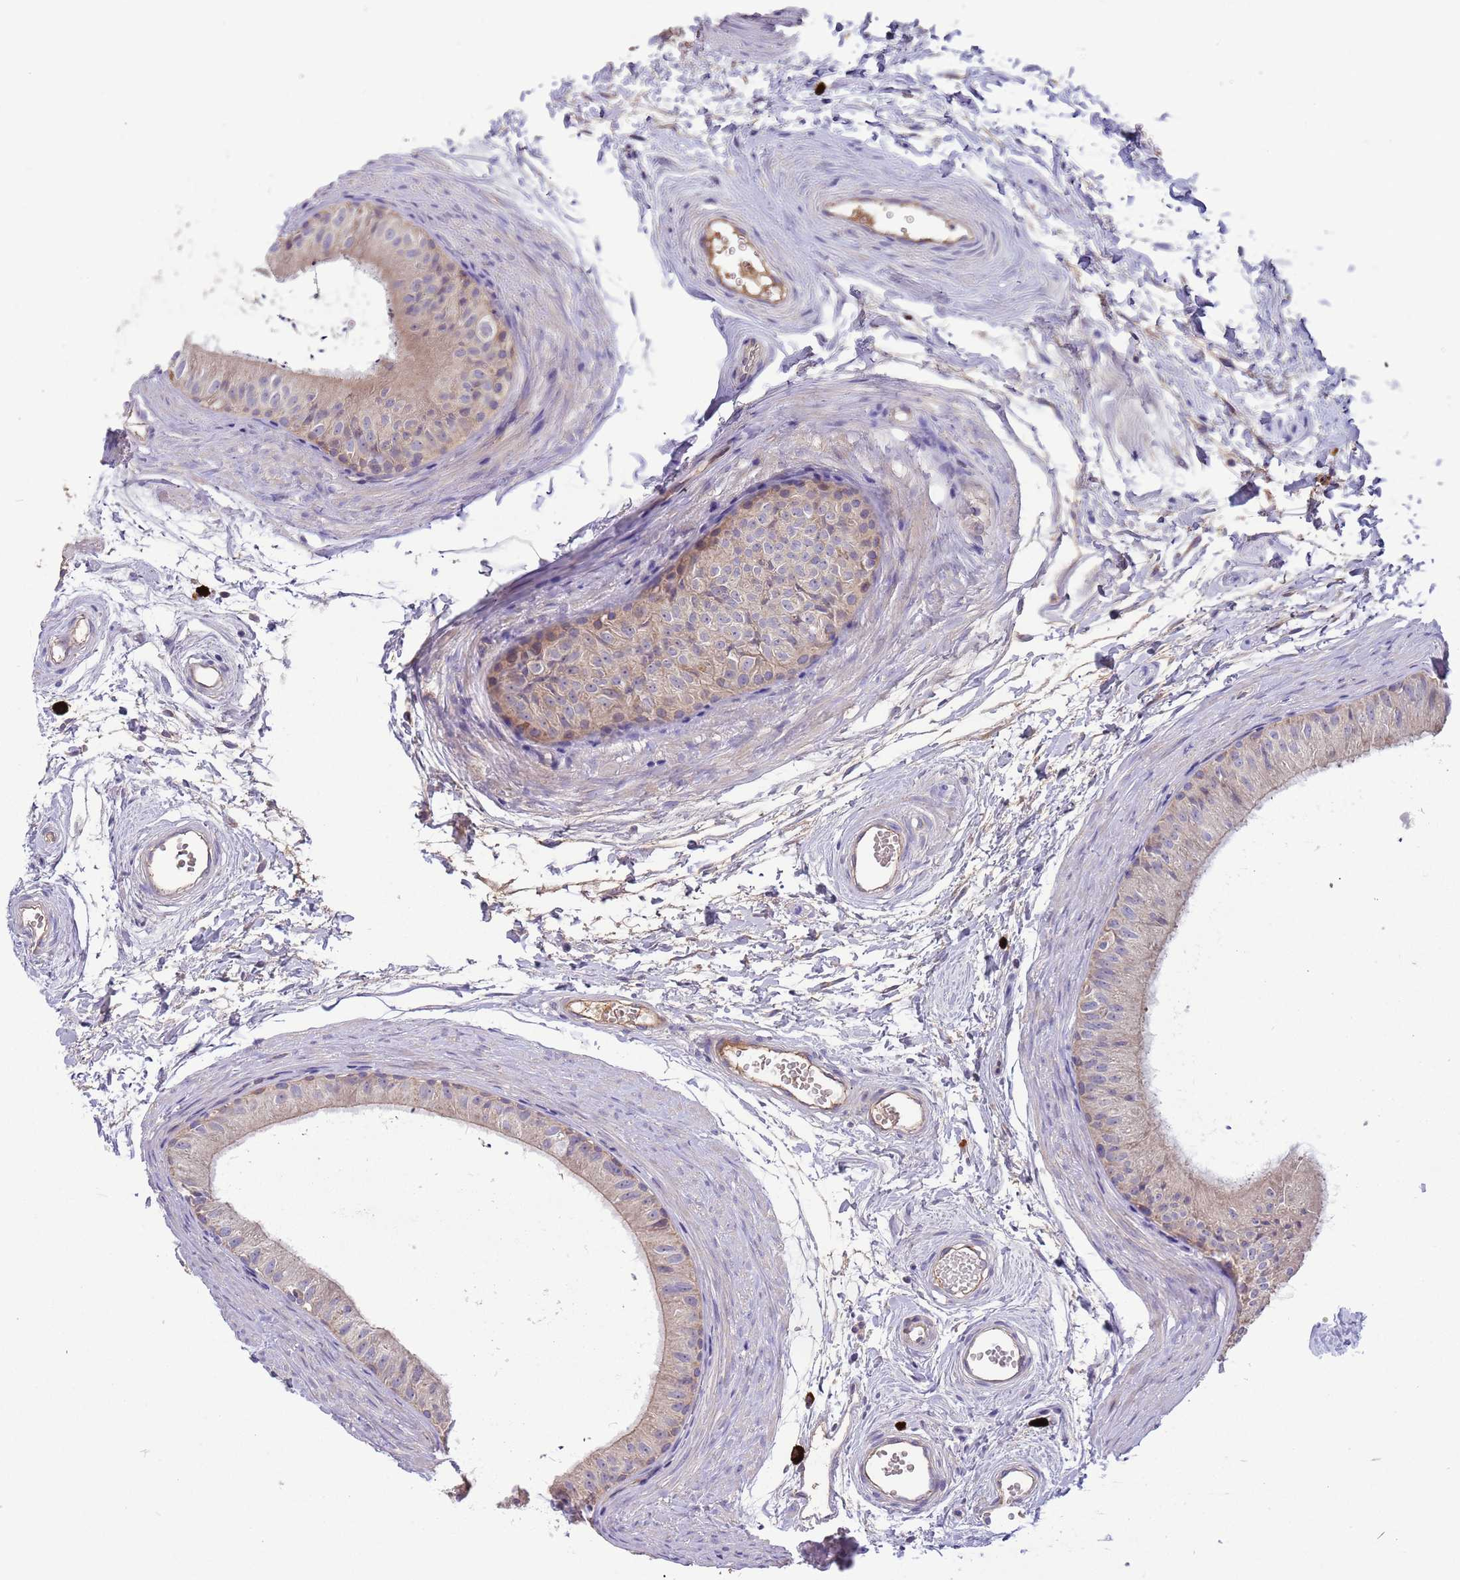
{"staining": {"intensity": "weak", "quantity": "25%-75%", "location": "cytoplasmic/membranous"}, "tissue": "epididymis", "cell_type": "Glandular cells", "image_type": "normal", "snomed": [{"axis": "morphology", "description": "Normal tissue, NOS"}, {"axis": "topography", "description": "Epididymis"}], "caption": "Immunohistochemistry (DAB (3,3'-diaminobenzidine)) staining of normal epididymis shows weak cytoplasmic/membranous protein staining in approximately 25%-75% of glandular cells. The staining was performed using DAB to visualize the protein expression in brown, while the nuclei were stained in blue with hematoxylin (Magnification: 20x).", "gene": "TRMO", "patient": {"sex": "male", "age": 56}}